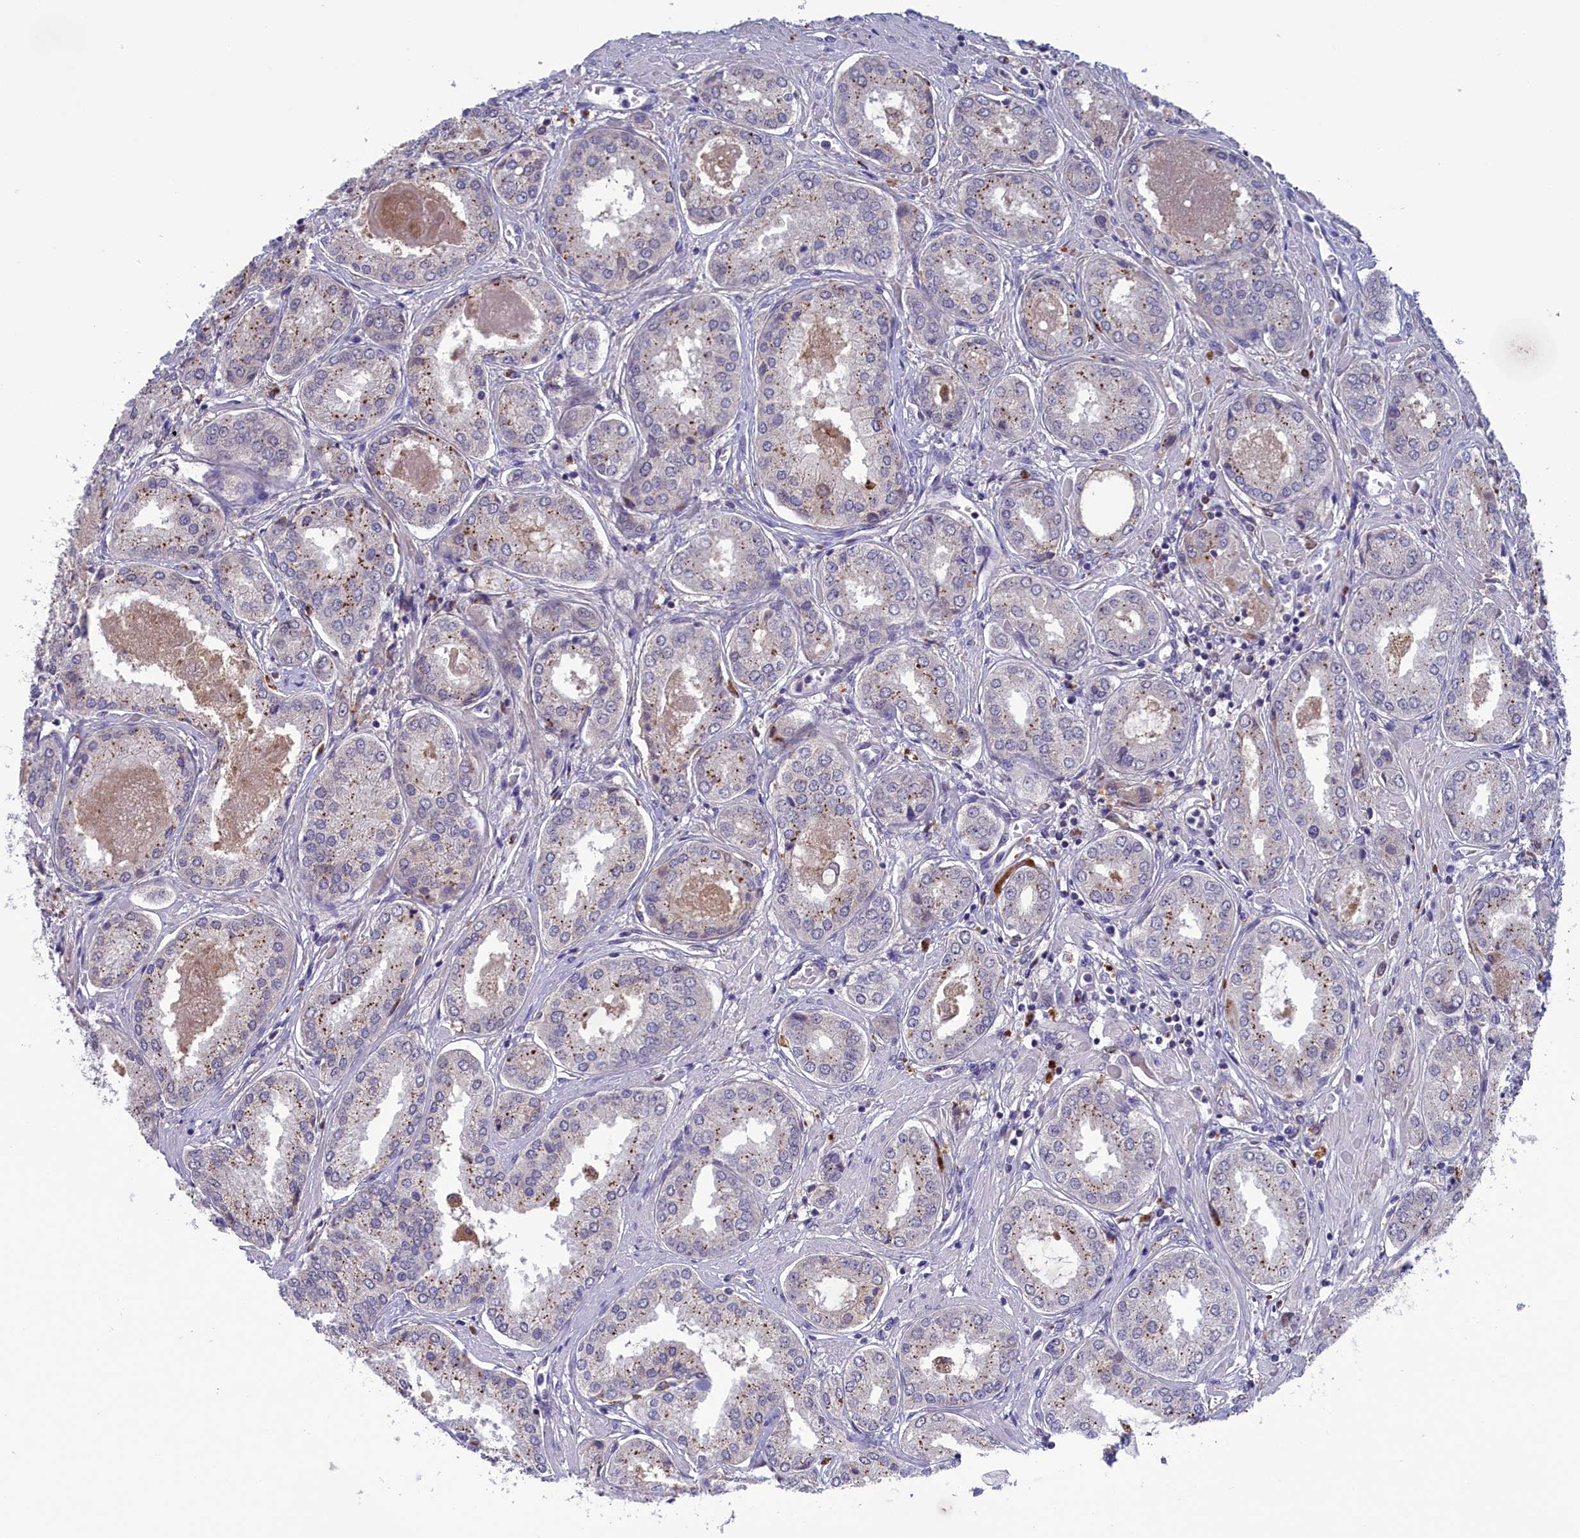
{"staining": {"intensity": "weak", "quantity": "25%-75%", "location": "cytoplasmic/membranous"}, "tissue": "prostate cancer", "cell_type": "Tumor cells", "image_type": "cancer", "snomed": [{"axis": "morphology", "description": "Adenocarcinoma, Low grade"}, {"axis": "topography", "description": "Prostate"}], "caption": "Protein analysis of prostate cancer tissue reveals weak cytoplasmic/membranous staining in approximately 25%-75% of tumor cells.", "gene": "STYX", "patient": {"sex": "male", "age": 68}}